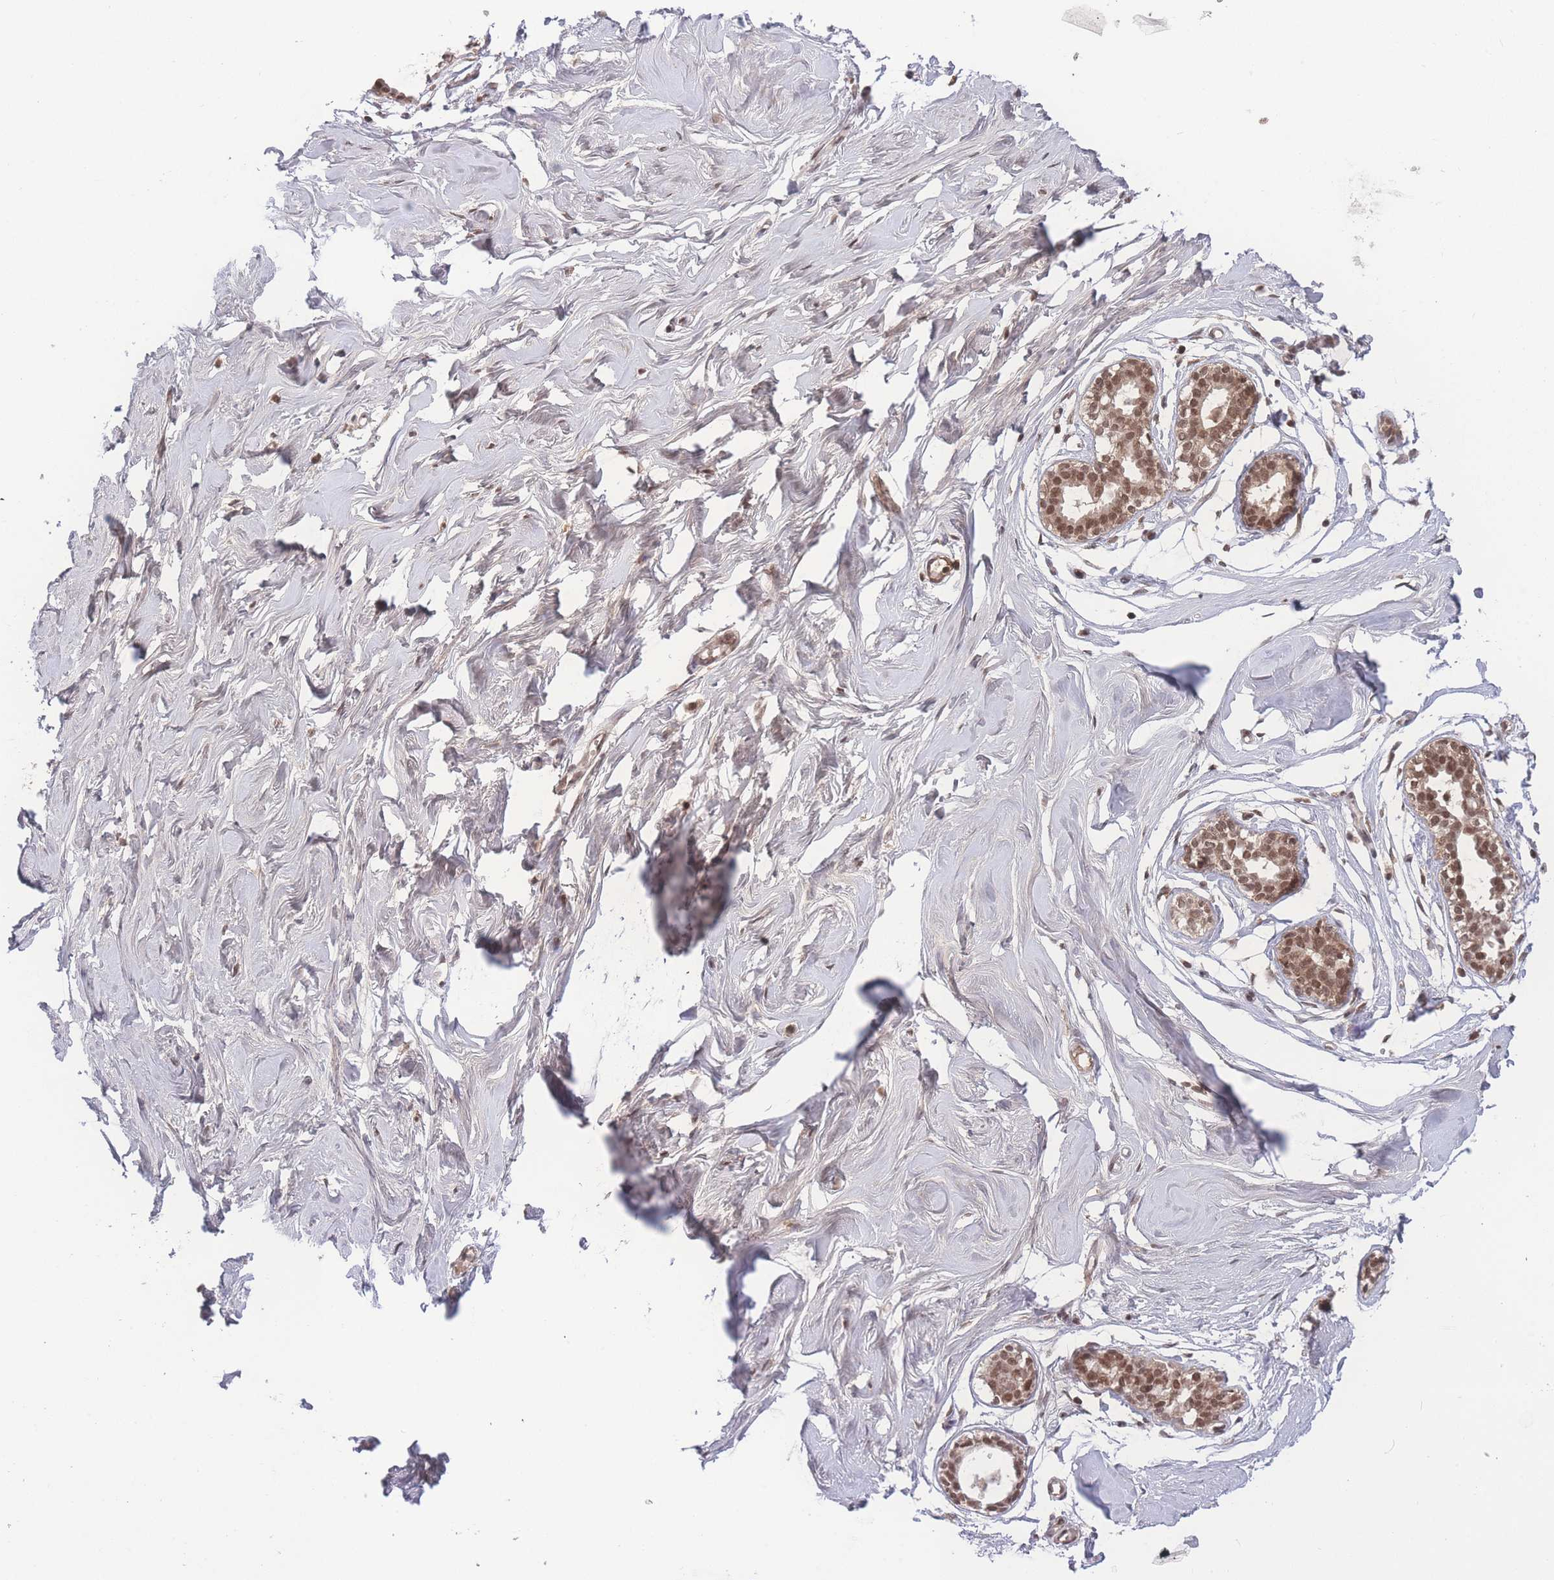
{"staining": {"intensity": "negative", "quantity": "none", "location": "none"}, "tissue": "breast", "cell_type": "Adipocytes", "image_type": "normal", "snomed": [{"axis": "morphology", "description": "Normal tissue, NOS"}, {"axis": "morphology", "description": "Adenoma, NOS"}, {"axis": "topography", "description": "Breast"}], "caption": "High power microscopy image of an immunohistochemistry (IHC) image of benign breast, revealing no significant staining in adipocytes. Nuclei are stained in blue.", "gene": "RAVER1", "patient": {"sex": "female", "age": 23}}